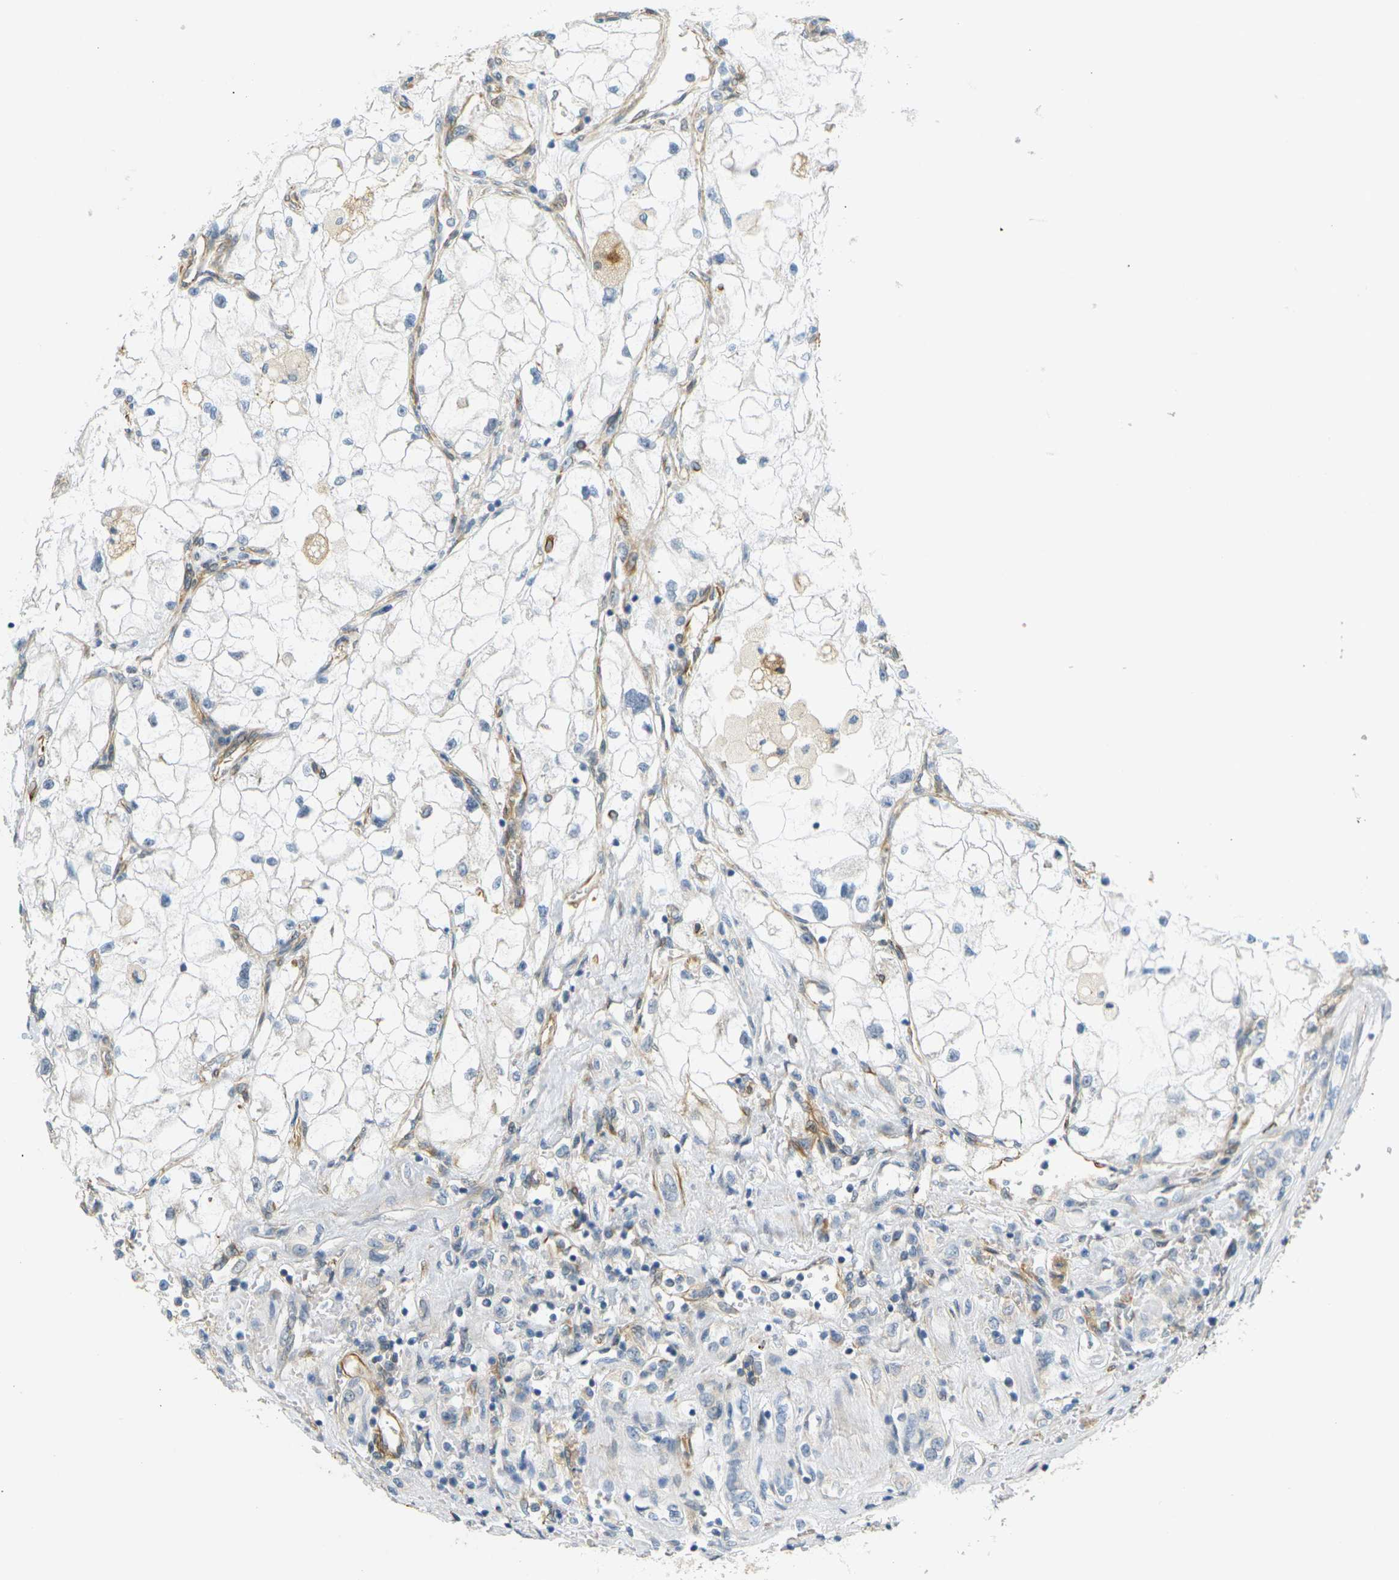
{"staining": {"intensity": "negative", "quantity": "none", "location": "none"}, "tissue": "renal cancer", "cell_type": "Tumor cells", "image_type": "cancer", "snomed": [{"axis": "morphology", "description": "Adenocarcinoma, NOS"}, {"axis": "topography", "description": "Kidney"}], "caption": "Immunohistochemistry histopathology image of renal cancer (adenocarcinoma) stained for a protein (brown), which shows no staining in tumor cells.", "gene": "CYTH3", "patient": {"sex": "female", "age": 70}}